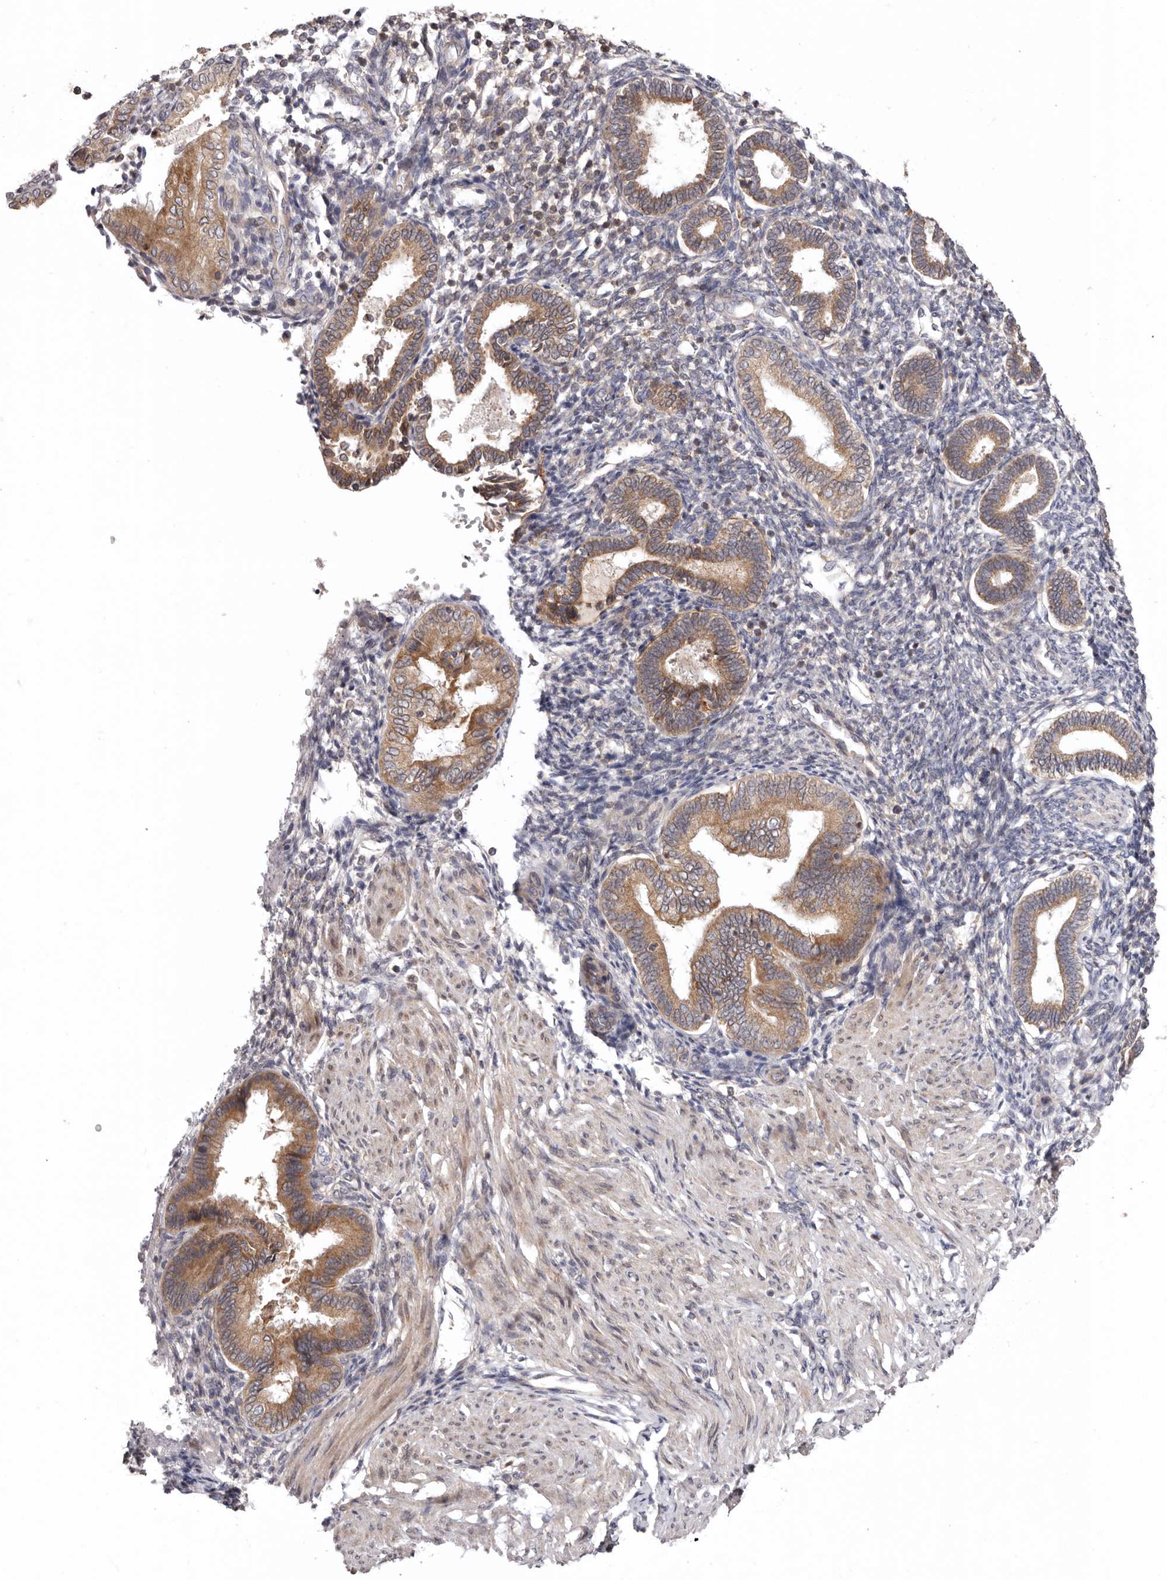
{"staining": {"intensity": "weak", "quantity": "<25%", "location": "cytoplasmic/membranous"}, "tissue": "endometrium", "cell_type": "Cells in endometrial stroma", "image_type": "normal", "snomed": [{"axis": "morphology", "description": "Normal tissue, NOS"}, {"axis": "topography", "description": "Endometrium"}], "caption": "Human endometrium stained for a protein using immunohistochemistry reveals no staining in cells in endometrial stroma.", "gene": "TMUB1", "patient": {"sex": "female", "age": 53}}